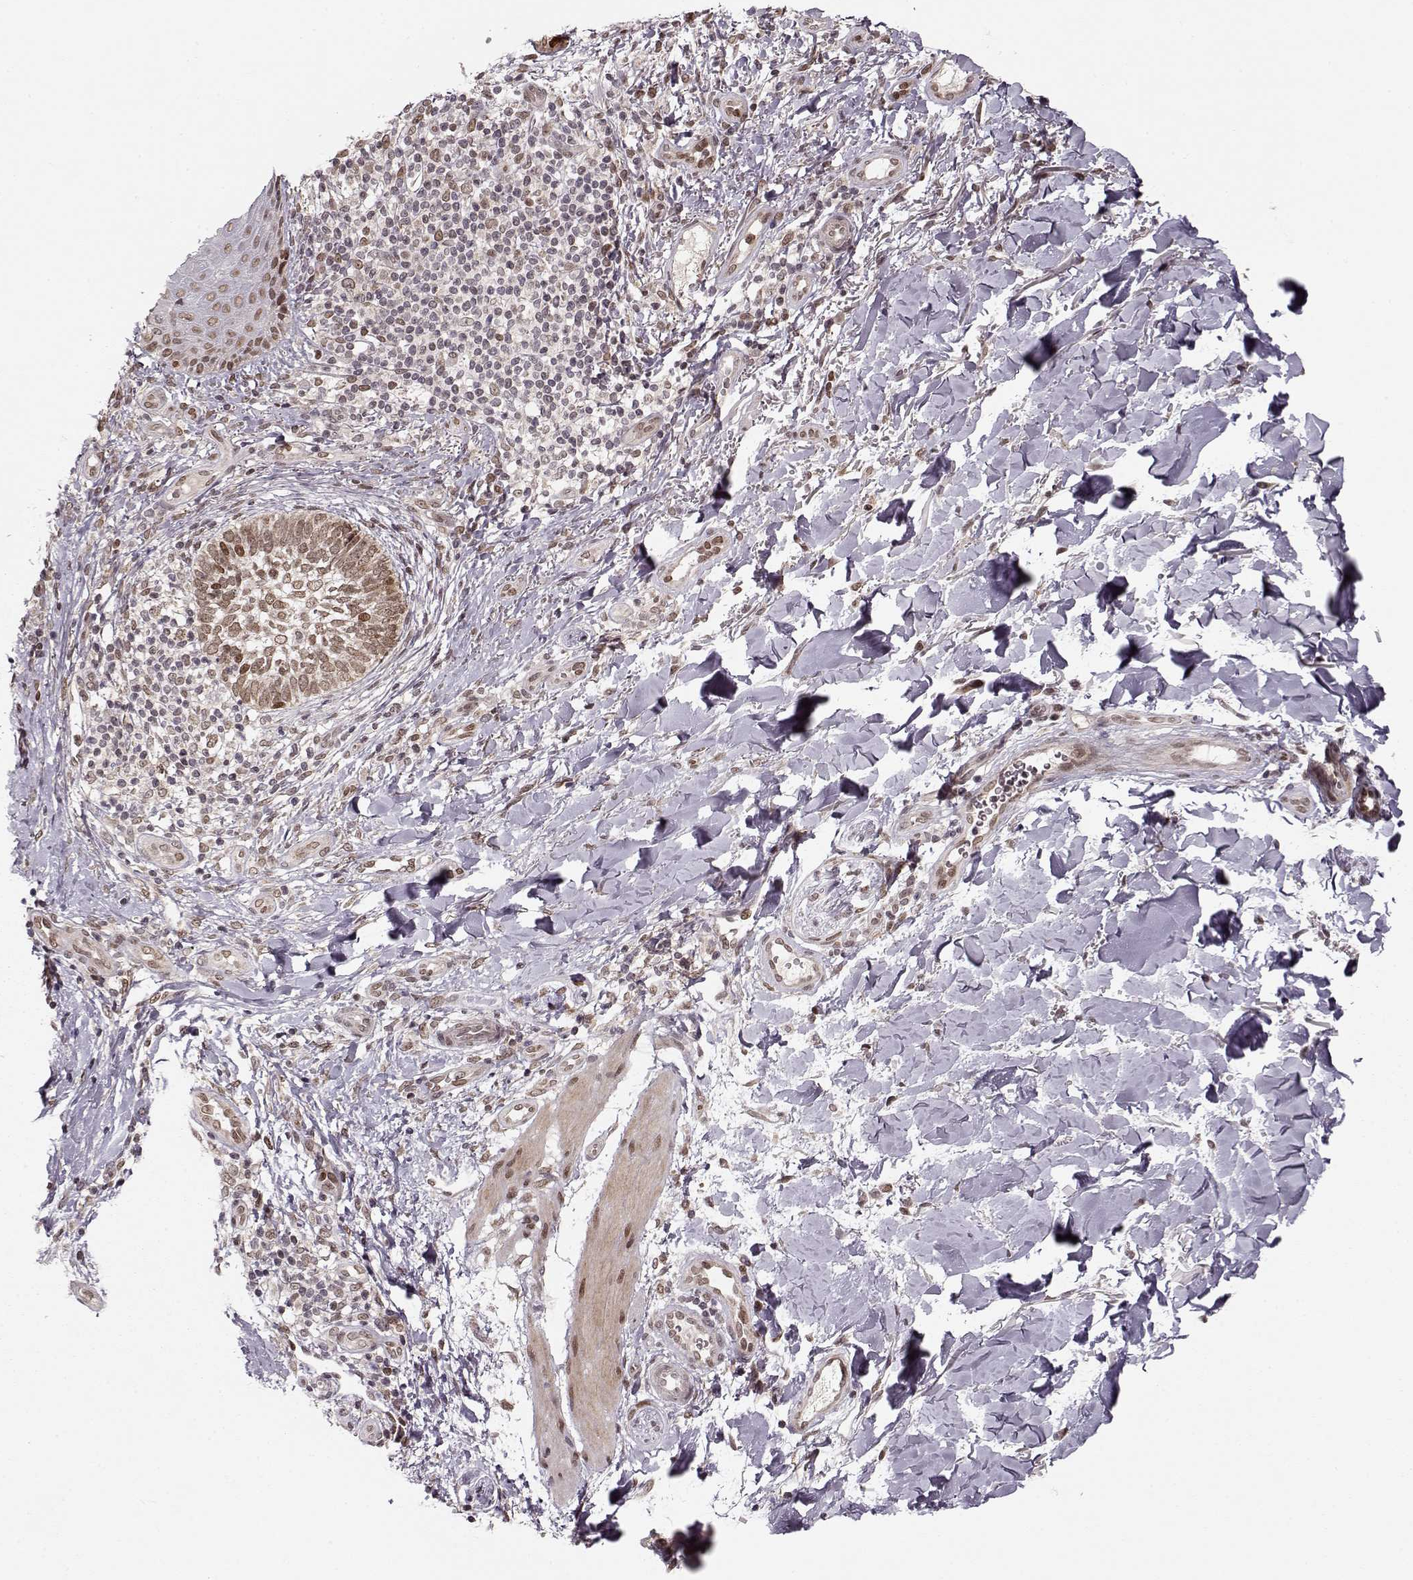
{"staining": {"intensity": "weak", "quantity": ">75%", "location": "cytoplasmic/membranous,nuclear"}, "tissue": "skin cancer", "cell_type": "Tumor cells", "image_type": "cancer", "snomed": [{"axis": "morphology", "description": "Normal tissue, NOS"}, {"axis": "morphology", "description": "Basal cell carcinoma"}, {"axis": "topography", "description": "Skin"}], "caption": "High-power microscopy captured an immunohistochemistry image of skin basal cell carcinoma, revealing weak cytoplasmic/membranous and nuclear positivity in about >75% of tumor cells.", "gene": "RAI1", "patient": {"sex": "male", "age": 46}}